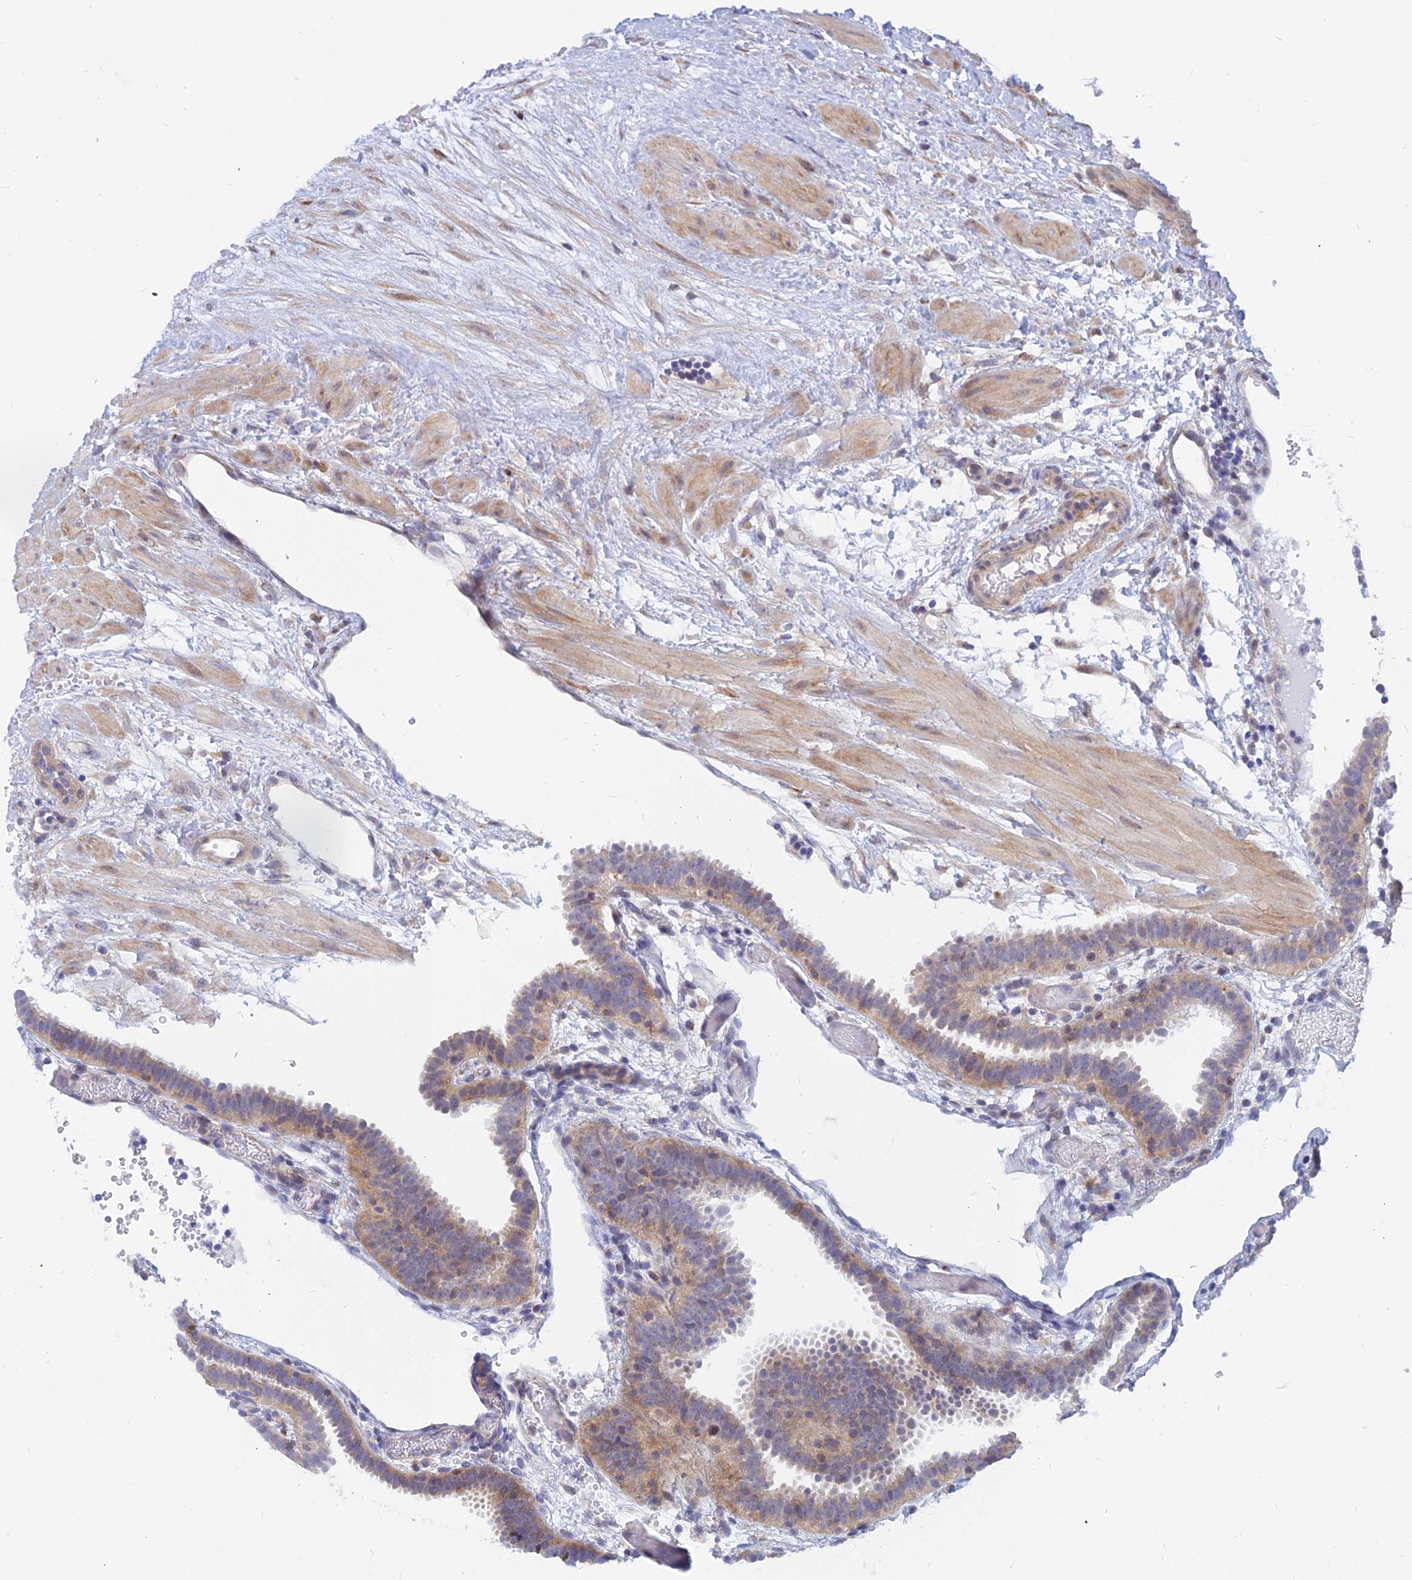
{"staining": {"intensity": "weak", "quantity": "25%-75%", "location": "cytoplasmic/membranous"}, "tissue": "fallopian tube", "cell_type": "Glandular cells", "image_type": "normal", "snomed": [{"axis": "morphology", "description": "Normal tissue, NOS"}, {"axis": "topography", "description": "Fallopian tube"}], "caption": "Immunohistochemical staining of unremarkable human fallopian tube exhibits low levels of weak cytoplasmic/membranous expression in about 25%-75% of glandular cells. Nuclei are stained in blue.", "gene": "DNAJC16", "patient": {"sex": "female", "age": 37}}